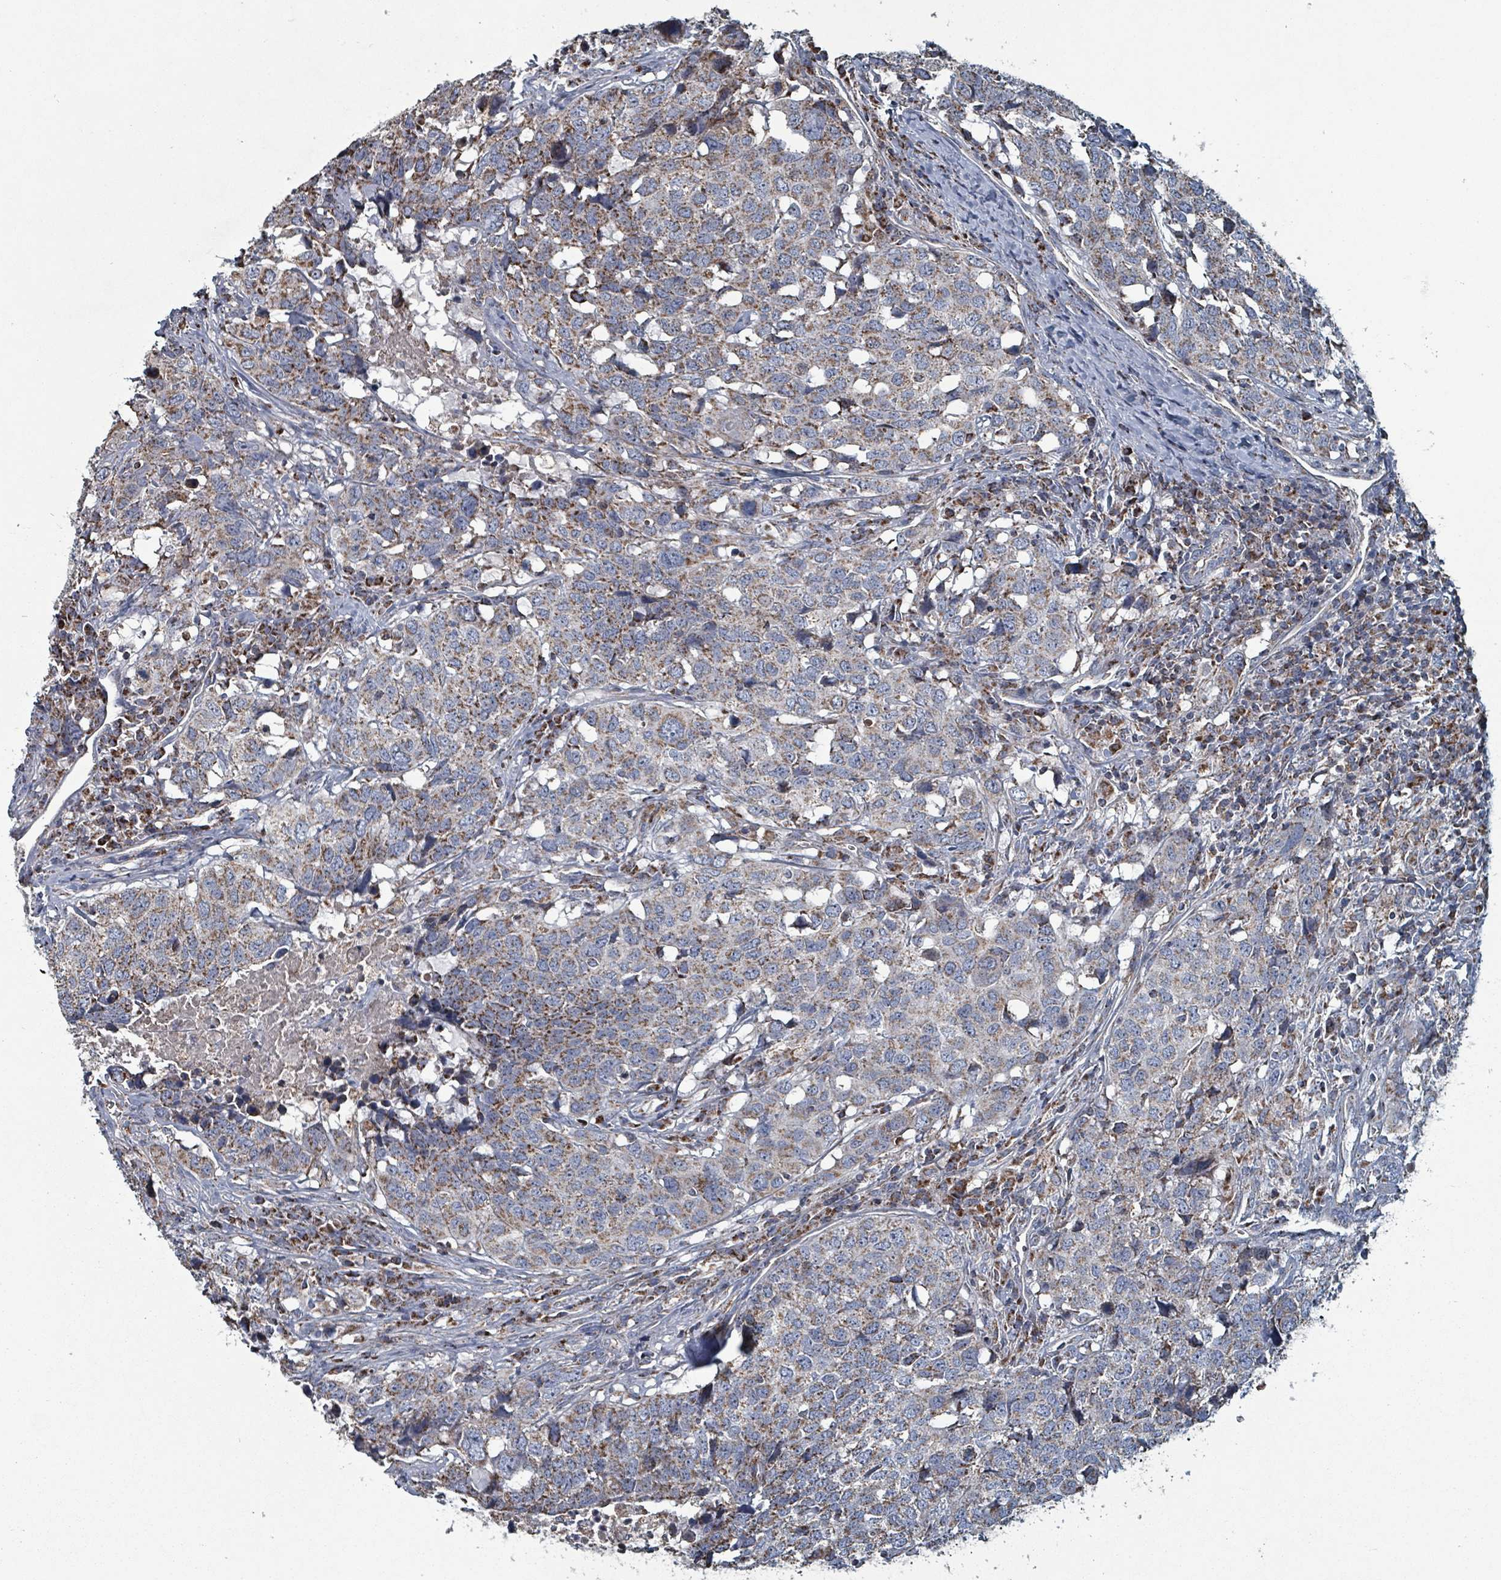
{"staining": {"intensity": "moderate", "quantity": ">75%", "location": "cytoplasmic/membranous"}, "tissue": "head and neck cancer", "cell_type": "Tumor cells", "image_type": "cancer", "snomed": [{"axis": "morphology", "description": "Normal tissue, NOS"}, {"axis": "morphology", "description": "Squamous cell carcinoma, NOS"}, {"axis": "topography", "description": "Skeletal muscle"}, {"axis": "topography", "description": "Vascular tissue"}, {"axis": "topography", "description": "Peripheral nerve tissue"}, {"axis": "topography", "description": "Head-Neck"}], "caption": "Protein expression by IHC shows moderate cytoplasmic/membranous staining in approximately >75% of tumor cells in head and neck squamous cell carcinoma.", "gene": "ABHD18", "patient": {"sex": "male", "age": 66}}